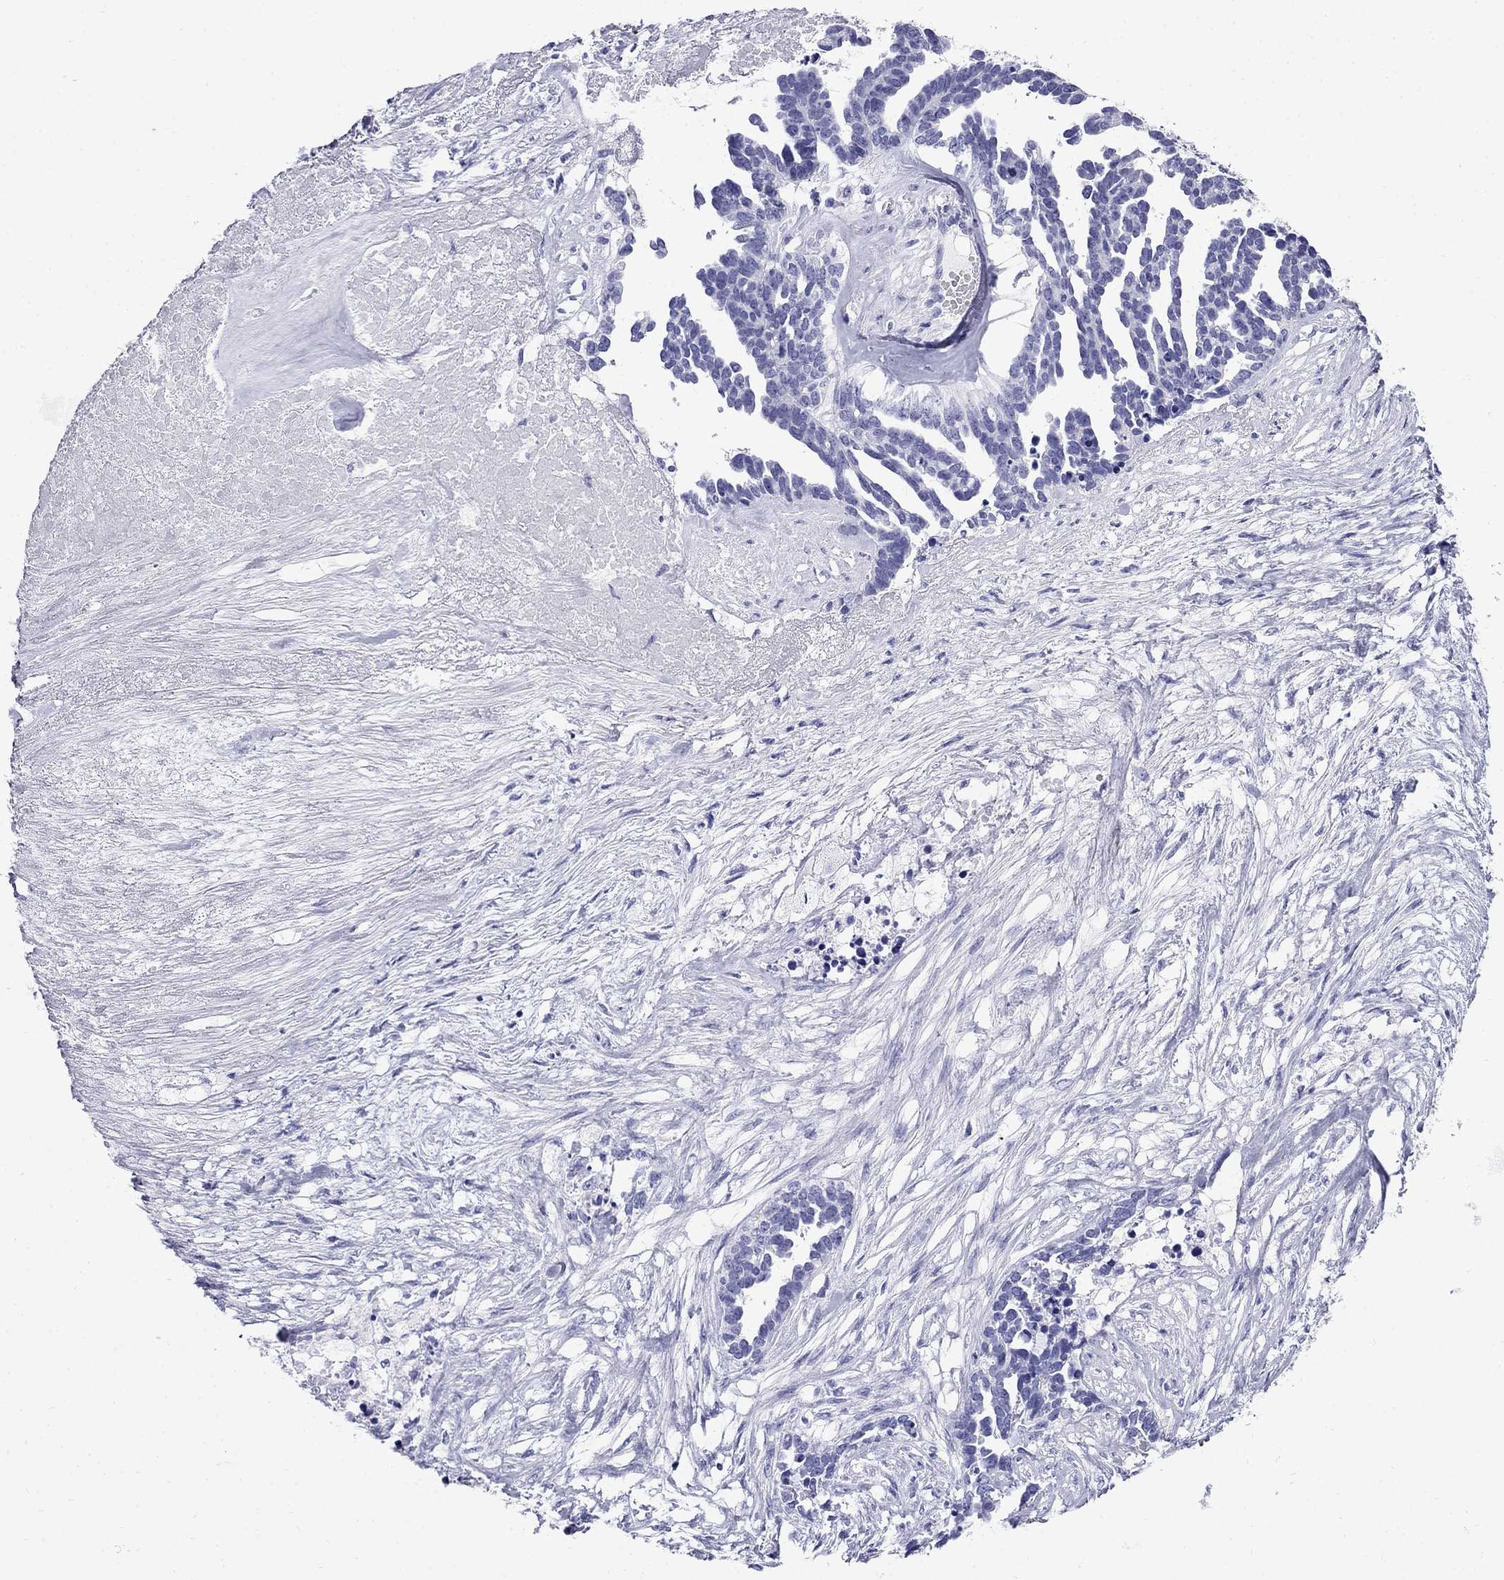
{"staining": {"intensity": "negative", "quantity": "none", "location": "none"}, "tissue": "ovarian cancer", "cell_type": "Tumor cells", "image_type": "cancer", "snomed": [{"axis": "morphology", "description": "Cystadenocarcinoma, serous, NOS"}, {"axis": "topography", "description": "Ovary"}], "caption": "This is a micrograph of immunohistochemistry (IHC) staining of ovarian serous cystadenocarcinoma, which shows no positivity in tumor cells.", "gene": "PPP1R36", "patient": {"sex": "female", "age": 54}}